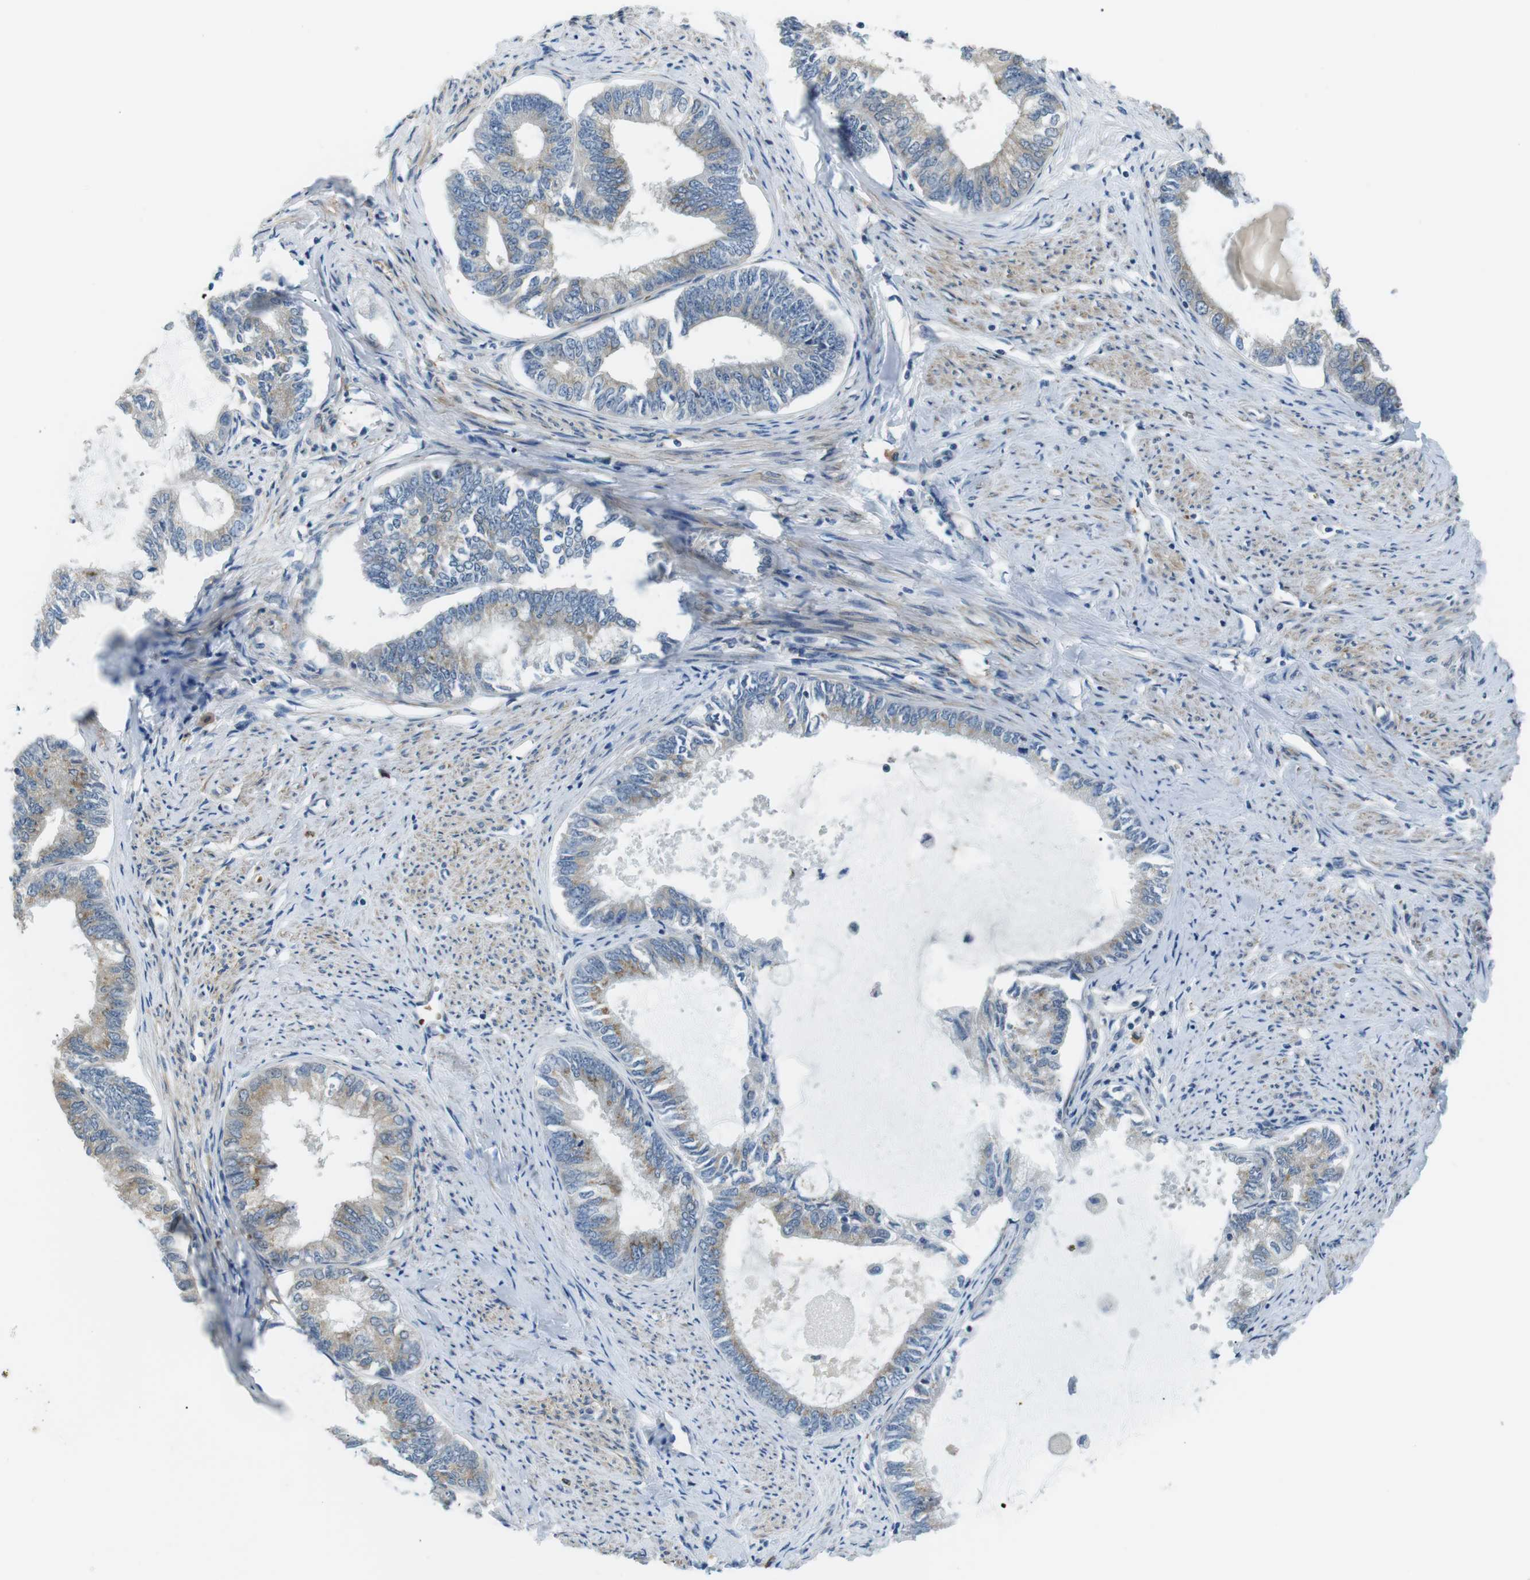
{"staining": {"intensity": "weak", "quantity": "<25%", "location": "cytoplasmic/membranous"}, "tissue": "endometrial cancer", "cell_type": "Tumor cells", "image_type": "cancer", "snomed": [{"axis": "morphology", "description": "Adenocarcinoma, NOS"}, {"axis": "topography", "description": "Endometrium"}], "caption": "The image shows no significant expression in tumor cells of endometrial adenocarcinoma.", "gene": "WSCD1", "patient": {"sex": "female", "age": 86}}